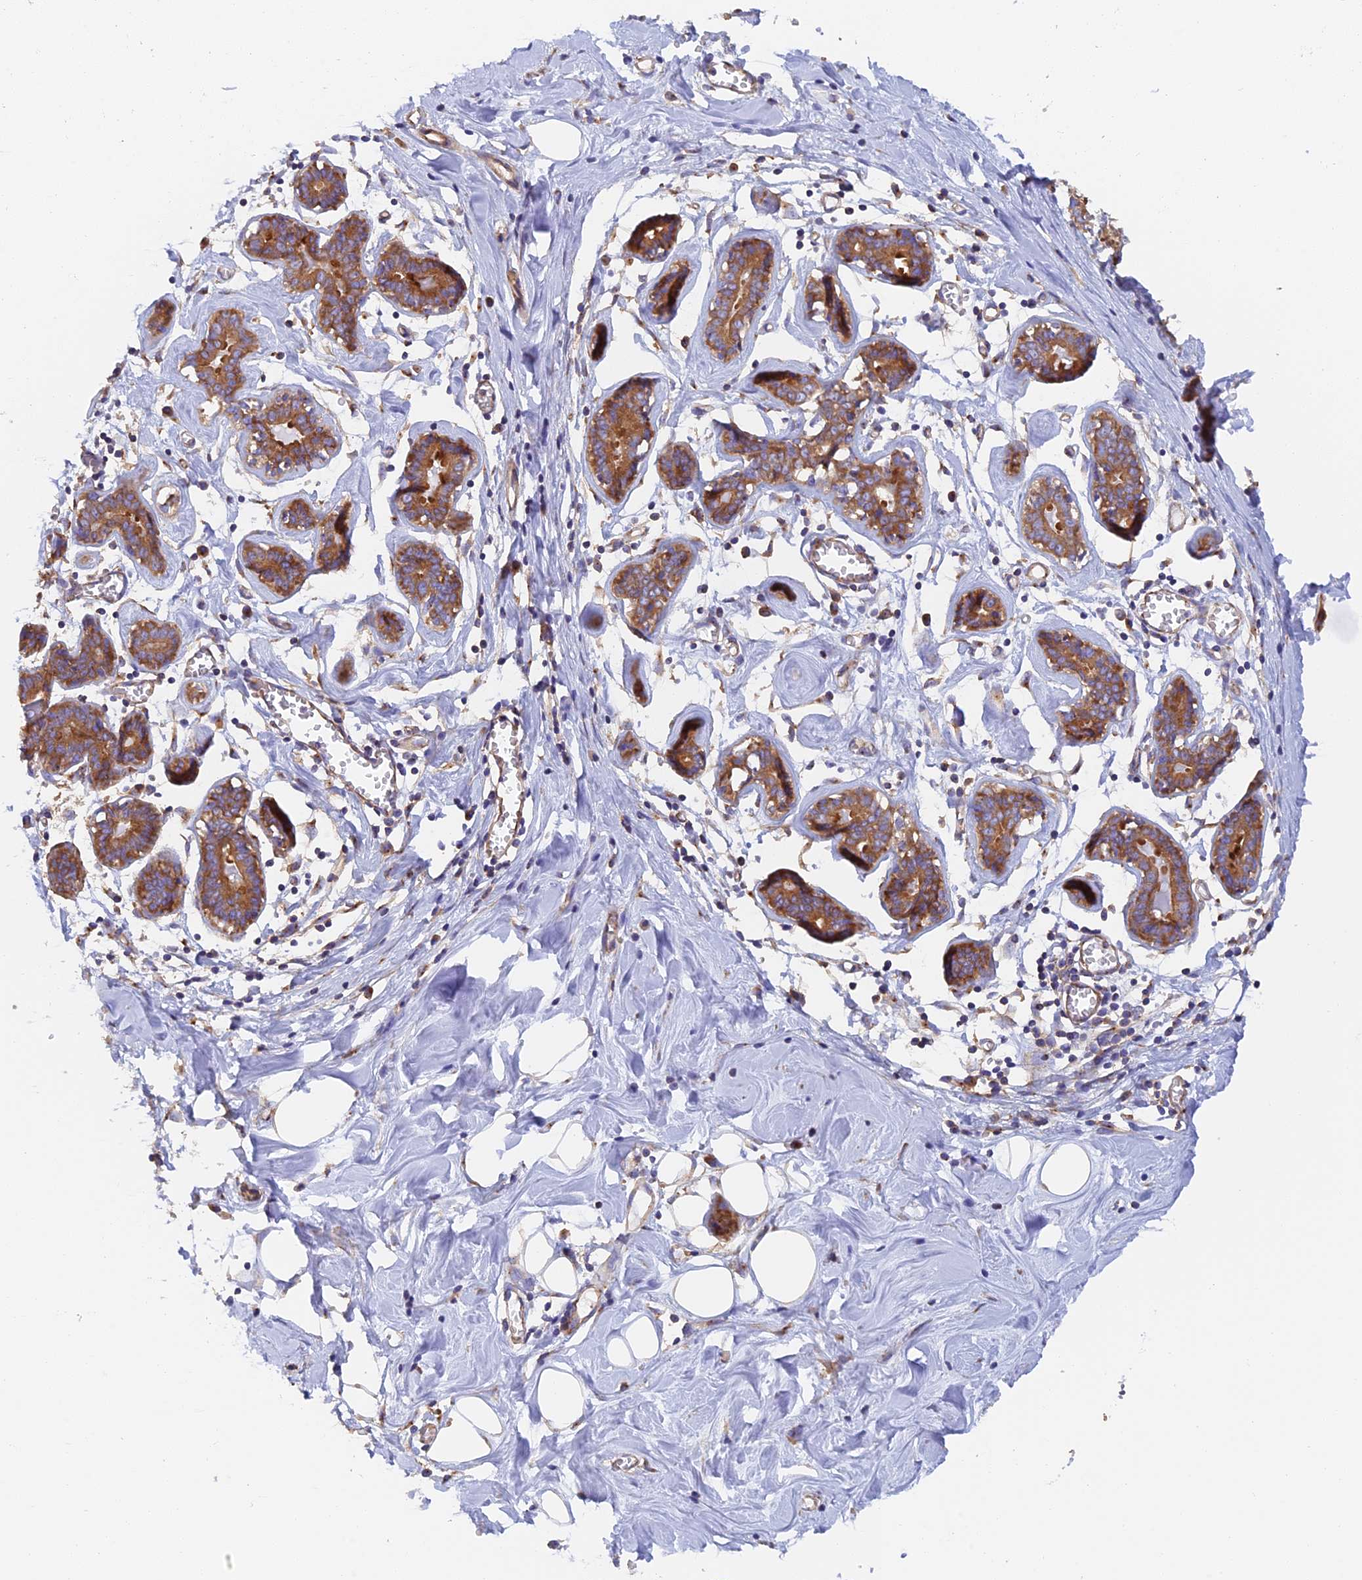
{"staining": {"intensity": "negative", "quantity": "none", "location": "none"}, "tissue": "breast", "cell_type": "Adipocytes", "image_type": "normal", "snomed": [{"axis": "morphology", "description": "Normal tissue, NOS"}, {"axis": "topography", "description": "Breast"}], "caption": "An immunohistochemistry (IHC) image of unremarkable breast is shown. There is no staining in adipocytes of breast.", "gene": "DCTN2", "patient": {"sex": "female", "age": 27}}